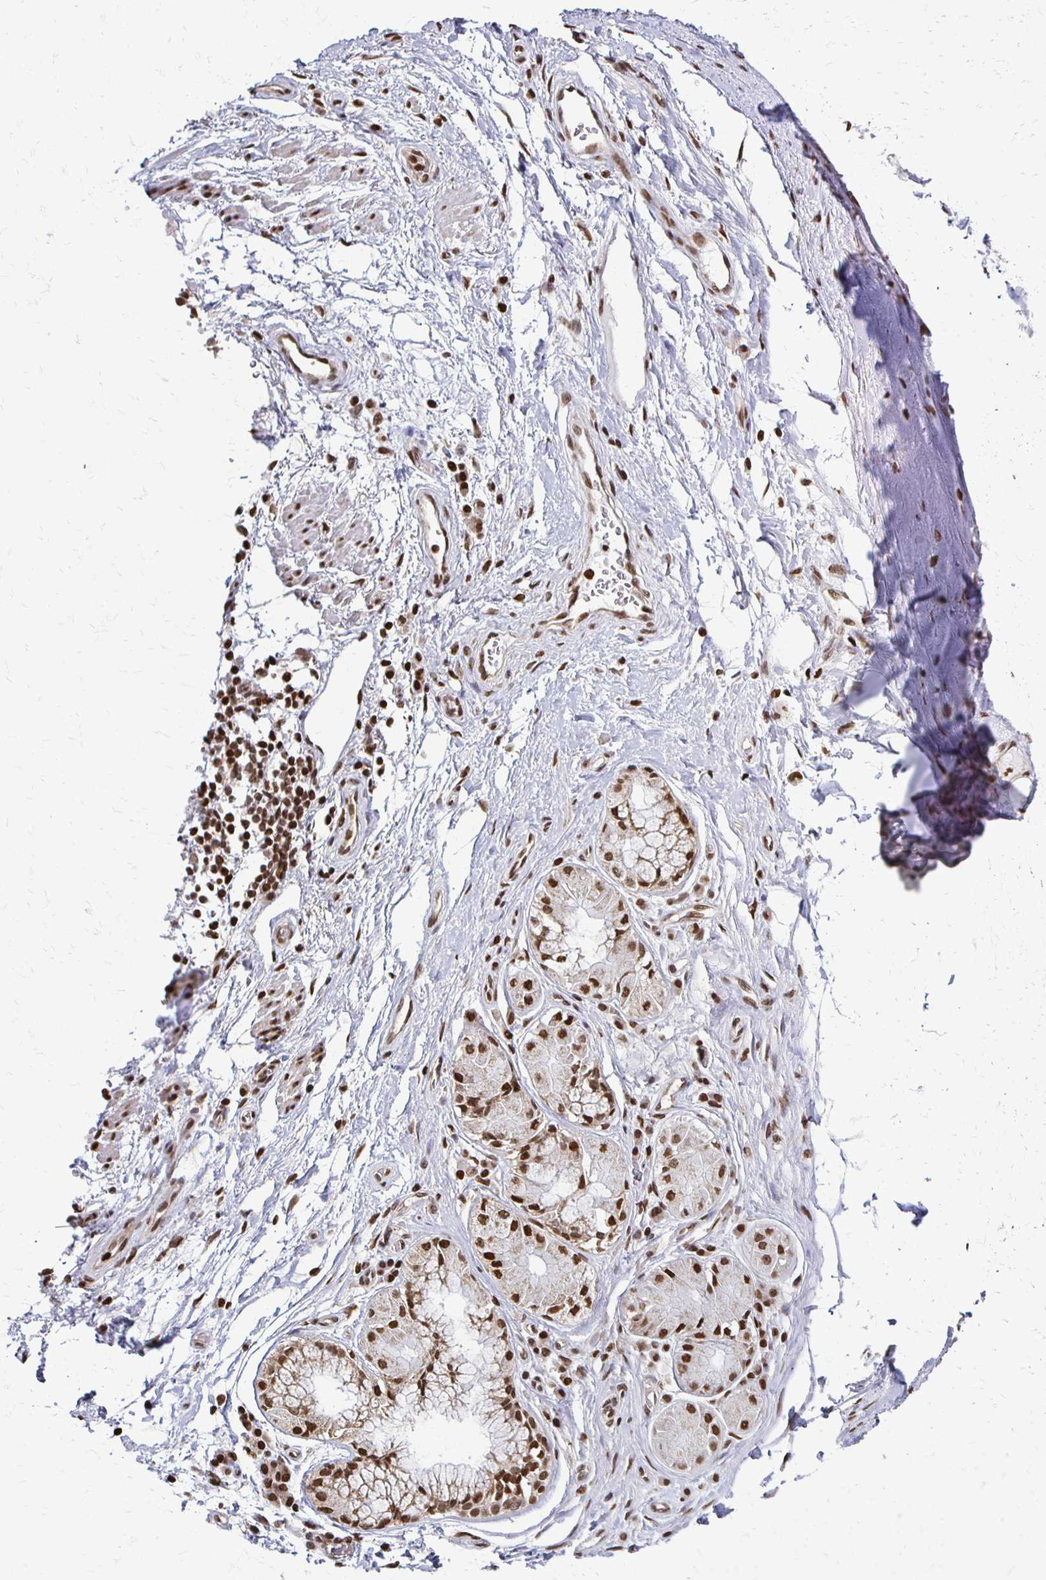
{"staining": {"intensity": "moderate", "quantity": ">75%", "location": "nuclear"}, "tissue": "adipose tissue", "cell_type": "Adipocytes", "image_type": "normal", "snomed": [{"axis": "morphology", "description": "Normal tissue, NOS"}, {"axis": "topography", "description": "Cartilage tissue"}, {"axis": "topography", "description": "Bronchus"}], "caption": "This photomicrograph exhibits immunohistochemistry (IHC) staining of benign adipose tissue, with medium moderate nuclear staining in about >75% of adipocytes.", "gene": "HOXA9", "patient": {"sex": "male", "age": 64}}